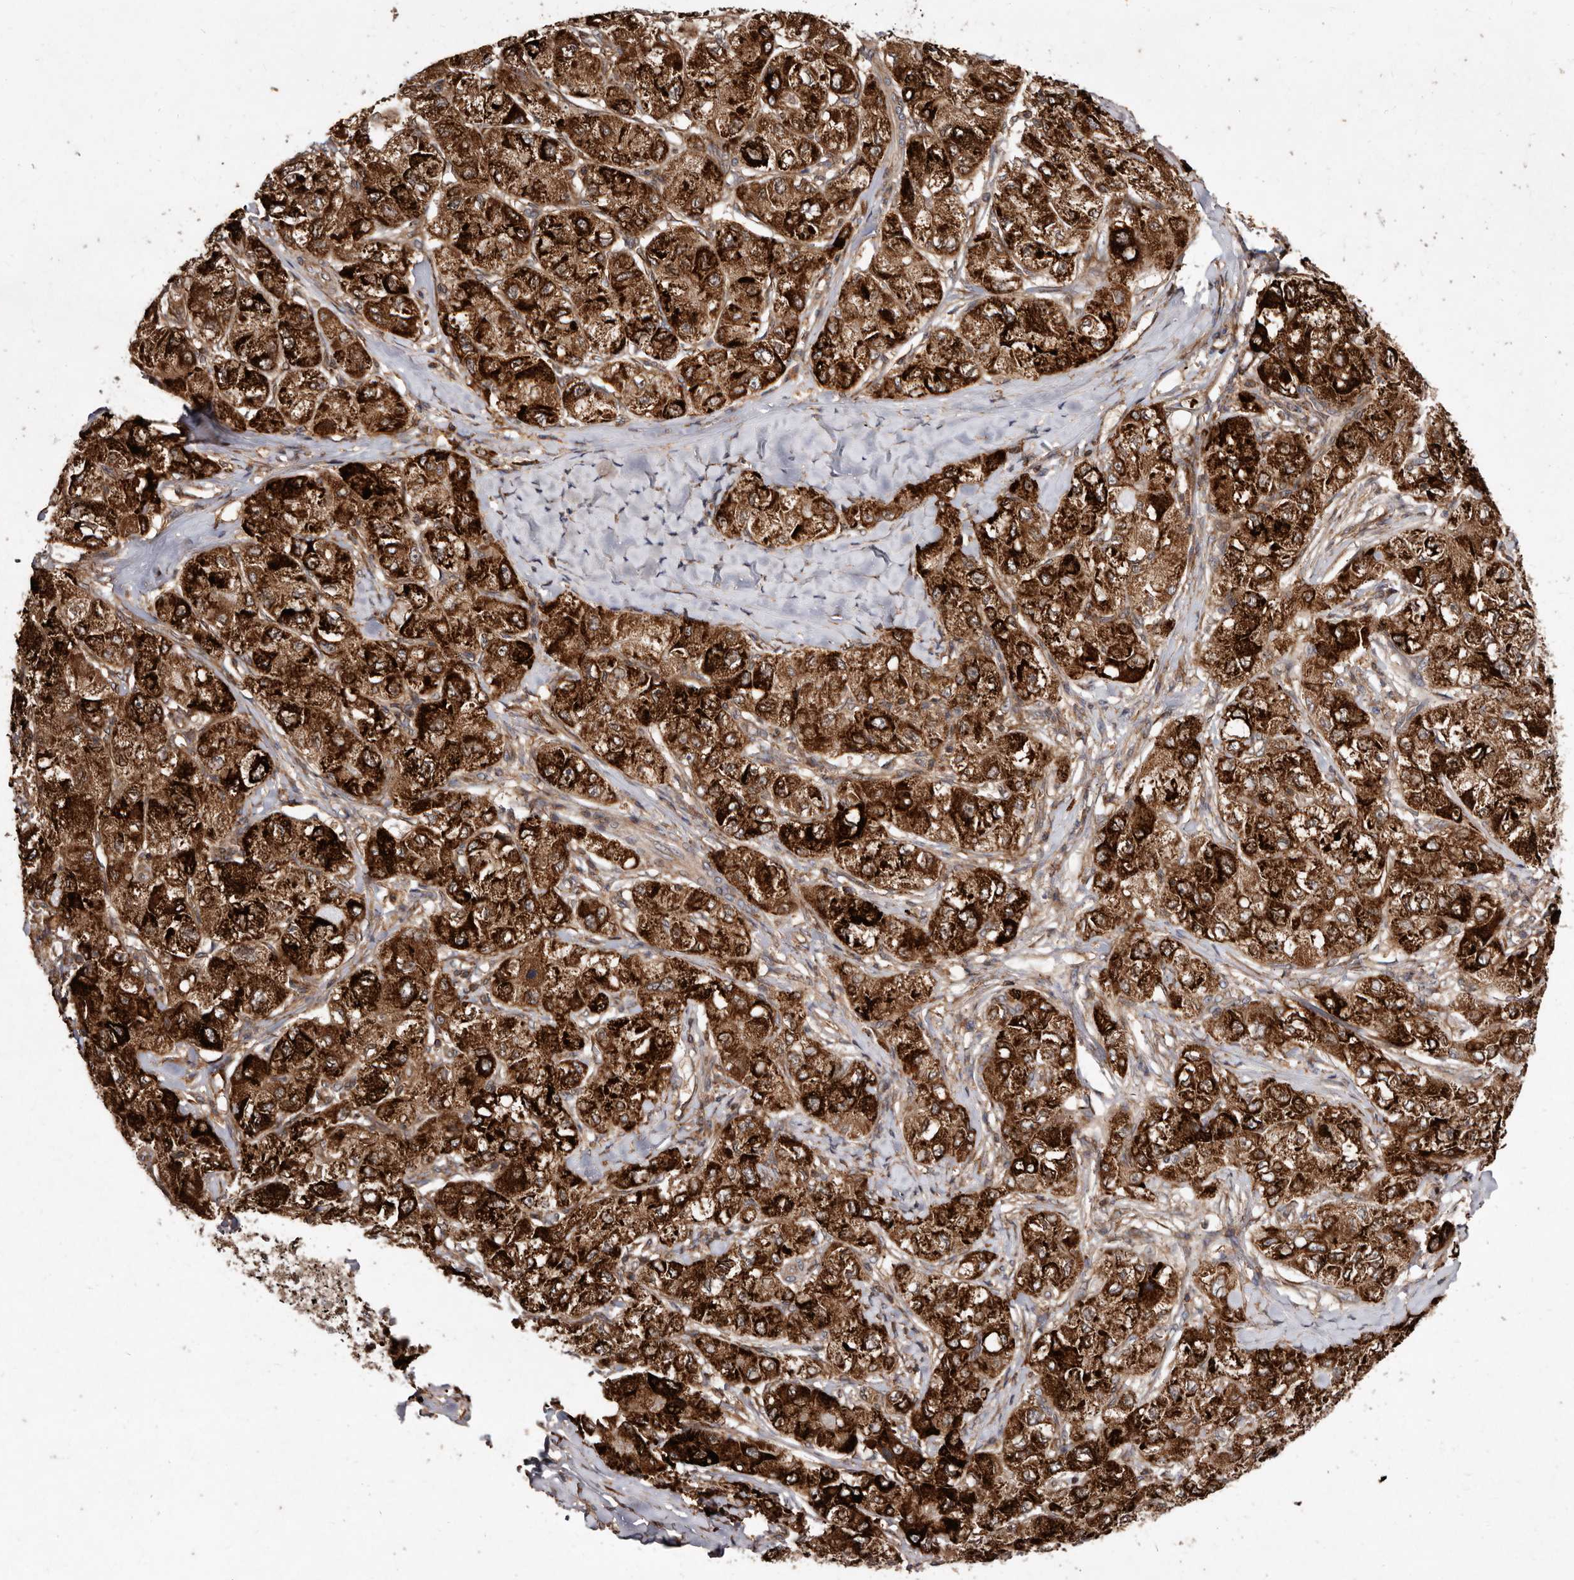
{"staining": {"intensity": "strong", "quantity": ">75%", "location": "cytoplasmic/membranous"}, "tissue": "liver cancer", "cell_type": "Tumor cells", "image_type": "cancer", "snomed": [{"axis": "morphology", "description": "Carcinoma, Hepatocellular, NOS"}, {"axis": "topography", "description": "Liver"}], "caption": "IHC micrograph of human liver cancer stained for a protein (brown), which exhibits high levels of strong cytoplasmic/membranous staining in approximately >75% of tumor cells.", "gene": "FLAD1", "patient": {"sex": "male", "age": 80}}